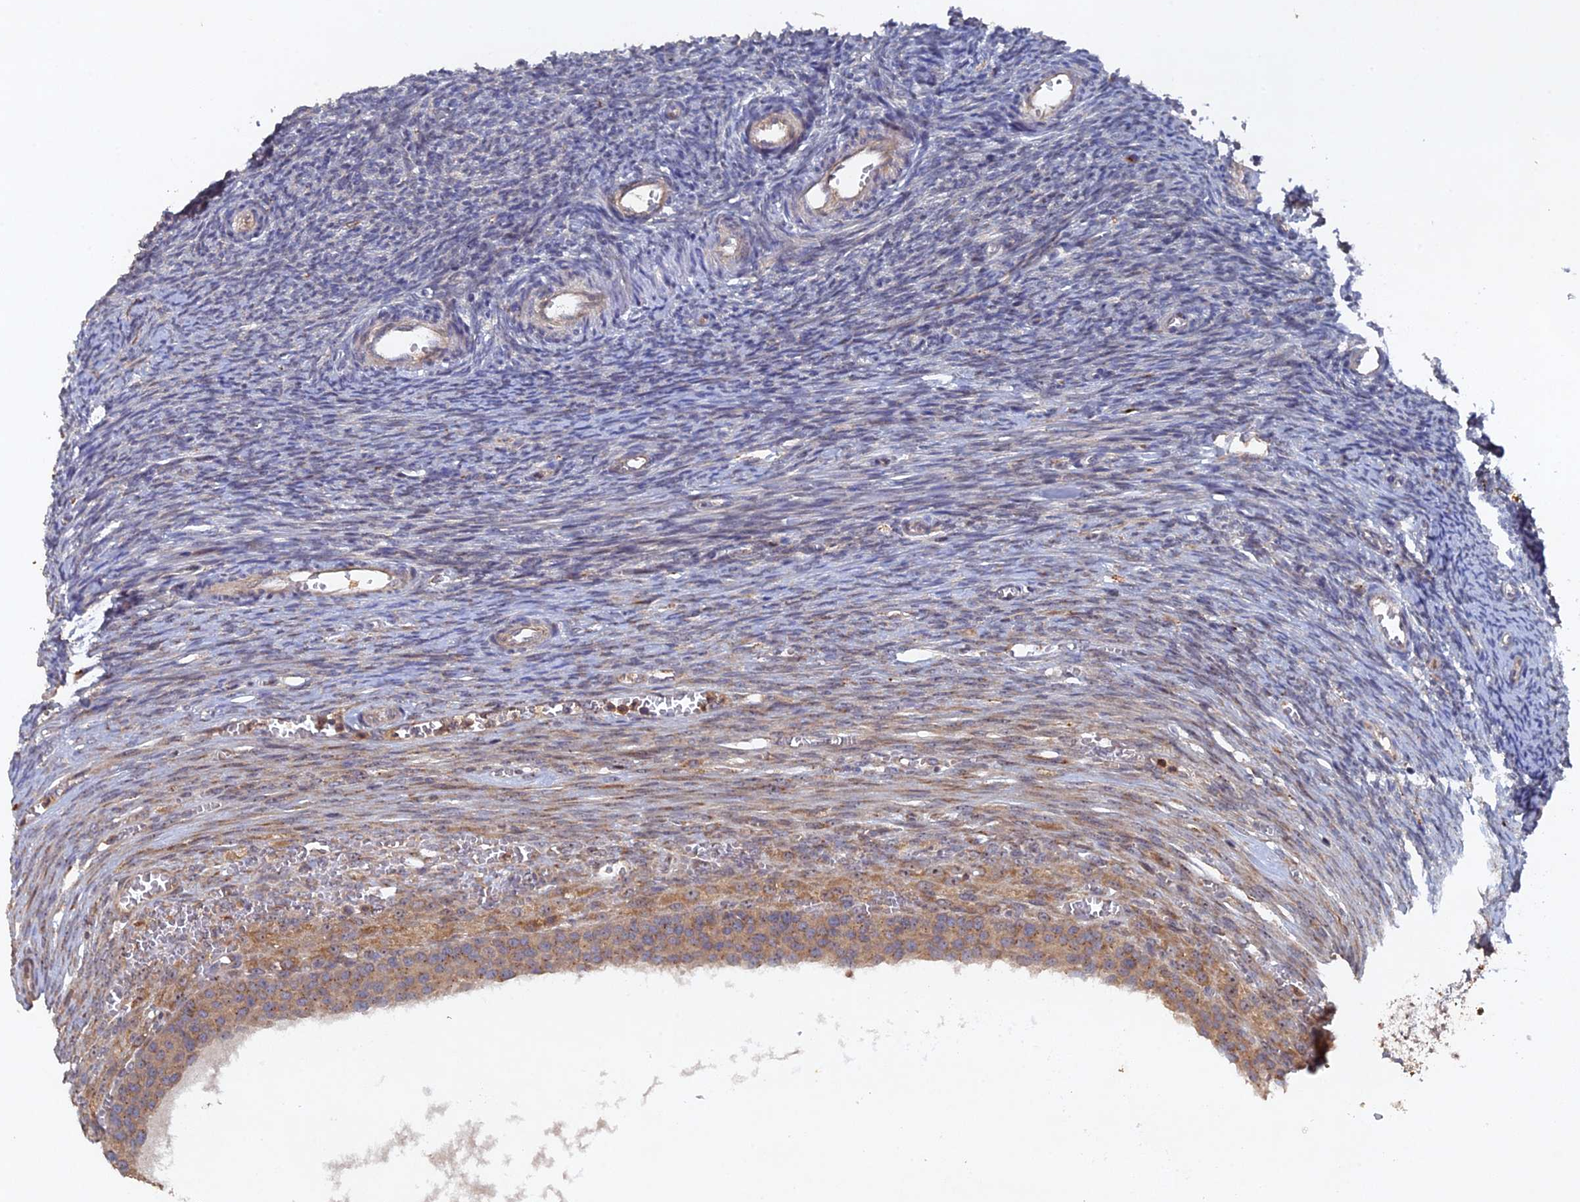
{"staining": {"intensity": "weak", "quantity": ">75%", "location": "cytoplasmic/membranous"}, "tissue": "ovary", "cell_type": "Follicle cells", "image_type": "normal", "snomed": [{"axis": "morphology", "description": "Normal tissue, NOS"}, {"axis": "topography", "description": "Ovary"}], "caption": "Immunohistochemistry (IHC) of unremarkable human ovary demonstrates low levels of weak cytoplasmic/membranous staining in approximately >75% of follicle cells.", "gene": "VPS37C", "patient": {"sex": "female", "age": 44}}